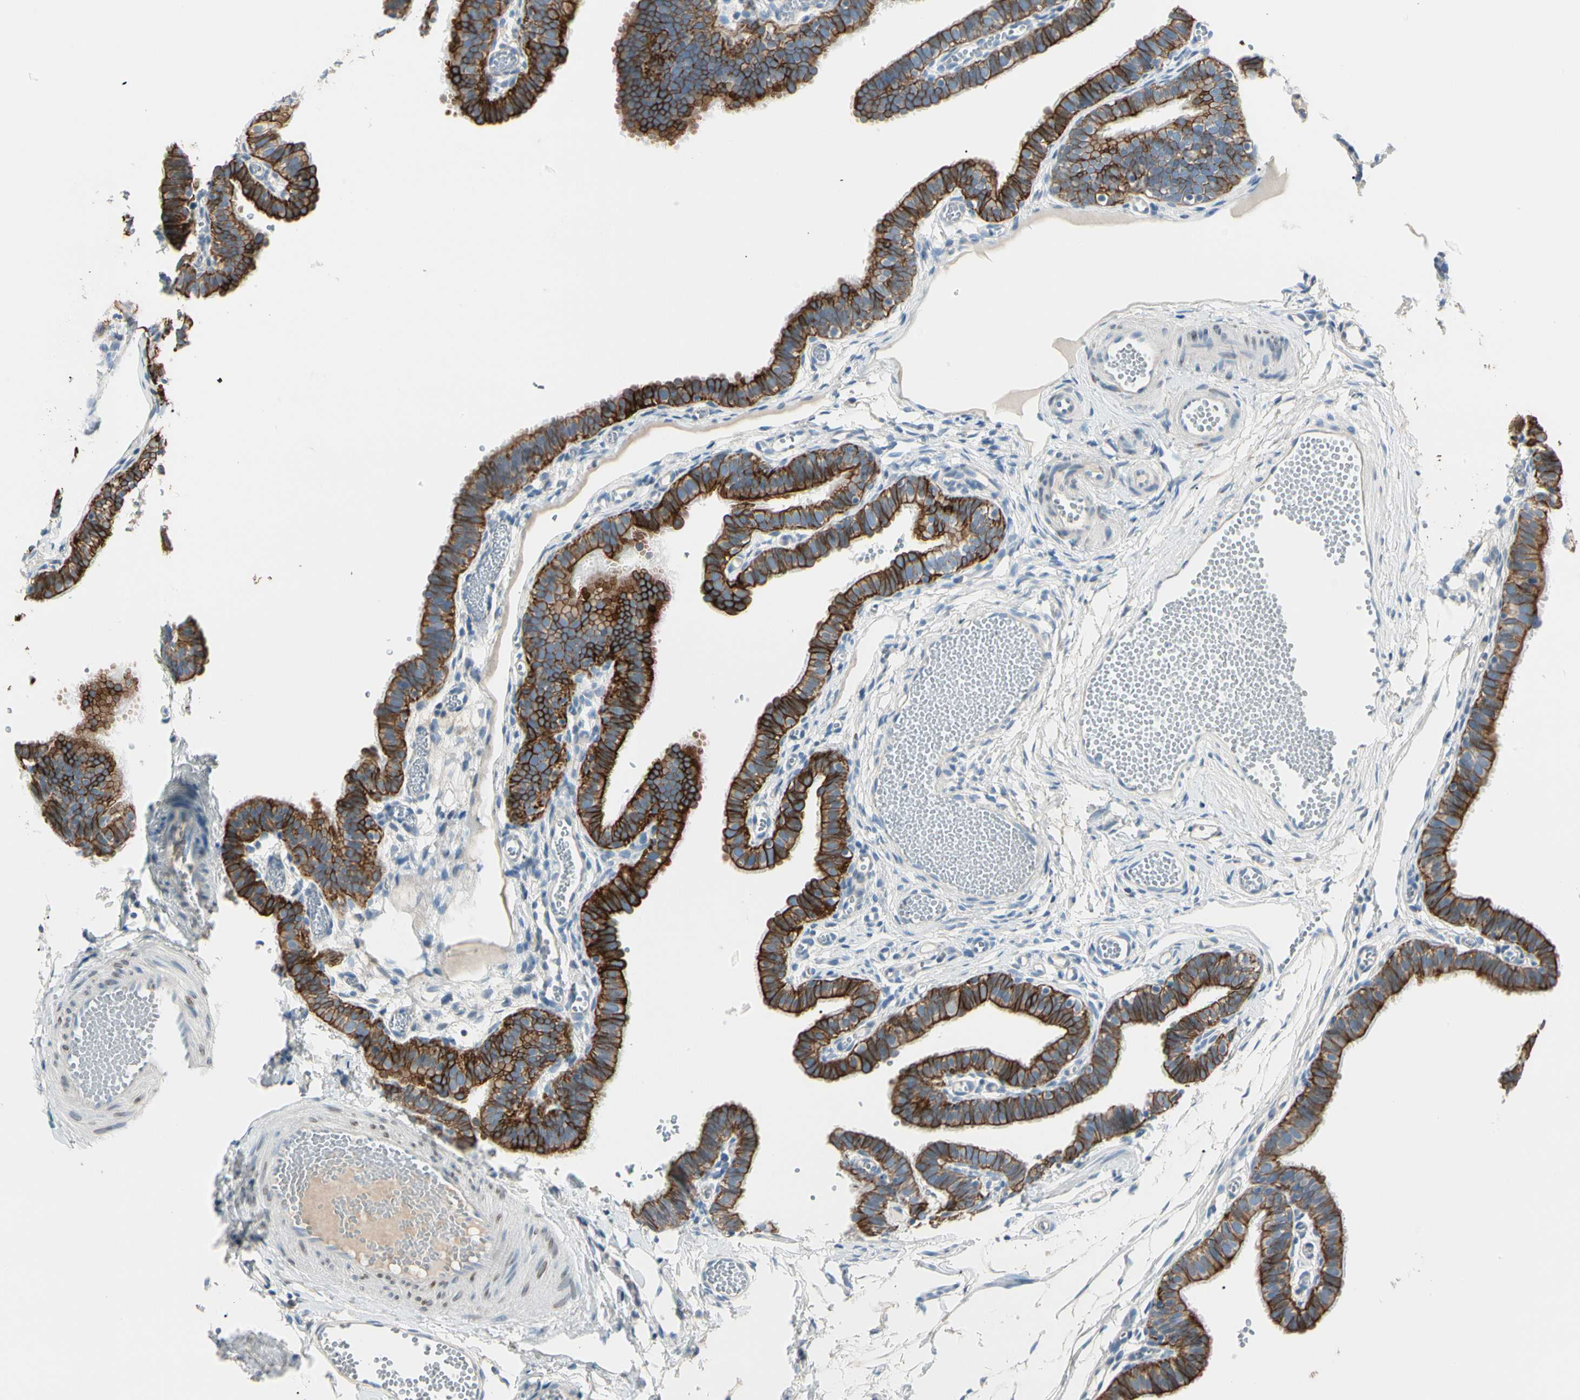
{"staining": {"intensity": "strong", "quantity": ">75%", "location": "cytoplasmic/membranous"}, "tissue": "fallopian tube", "cell_type": "Glandular cells", "image_type": "normal", "snomed": [{"axis": "morphology", "description": "Normal tissue, NOS"}, {"axis": "topography", "description": "Fallopian tube"}, {"axis": "topography", "description": "Placenta"}], "caption": "Glandular cells exhibit high levels of strong cytoplasmic/membranous staining in about >75% of cells in normal fallopian tube.", "gene": "DUSP12", "patient": {"sex": "female", "age": 34}}